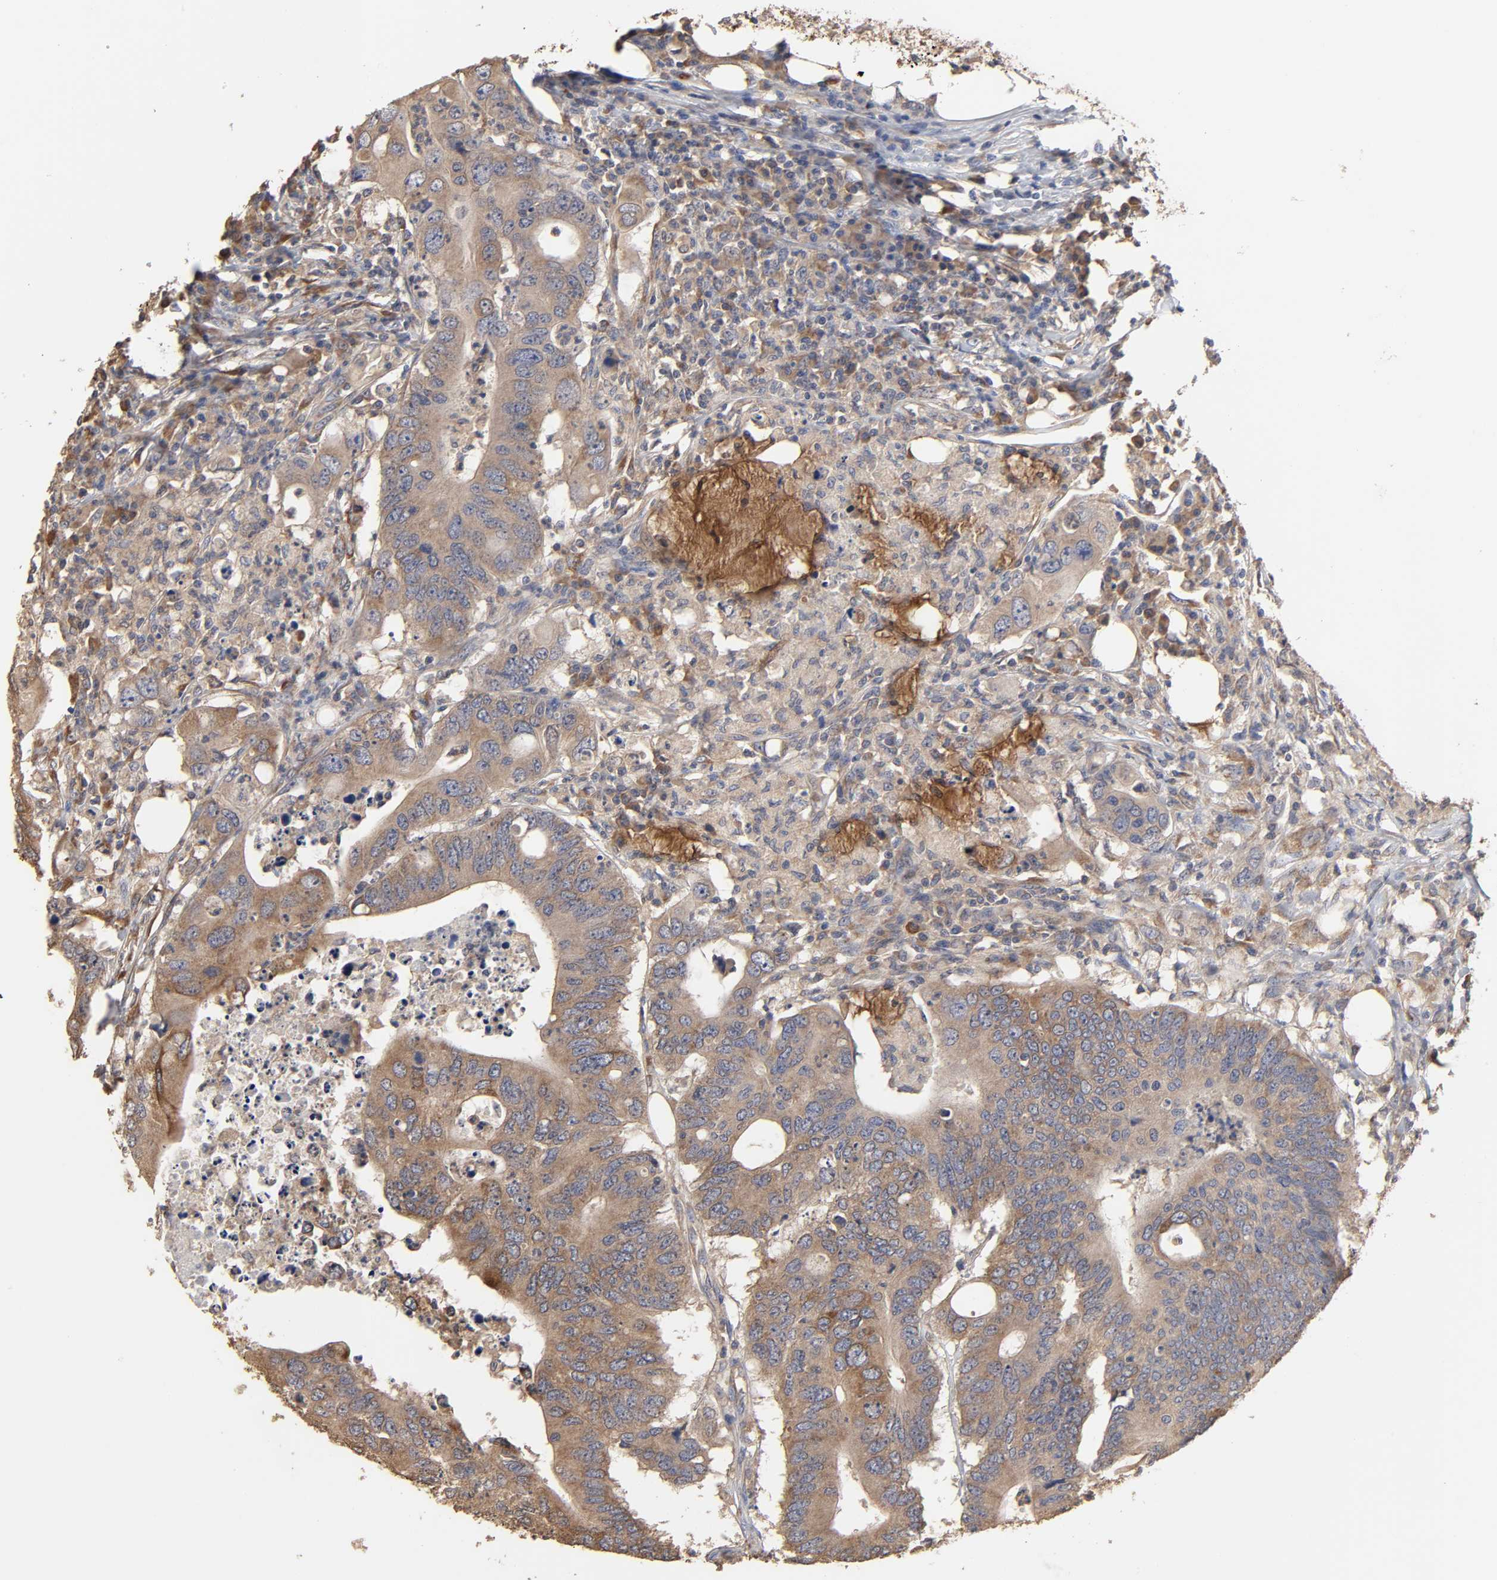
{"staining": {"intensity": "moderate", "quantity": ">75%", "location": "cytoplasmic/membranous"}, "tissue": "colorectal cancer", "cell_type": "Tumor cells", "image_type": "cancer", "snomed": [{"axis": "morphology", "description": "Adenocarcinoma, NOS"}, {"axis": "topography", "description": "Colon"}], "caption": "Tumor cells exhibit moderate cytoplasmic/membranous expression in approximately >75% of cells in colorectal adenocarcinoma.", "gene": "EIF4G2", "patient": {"sex": "male", "age": 71}}